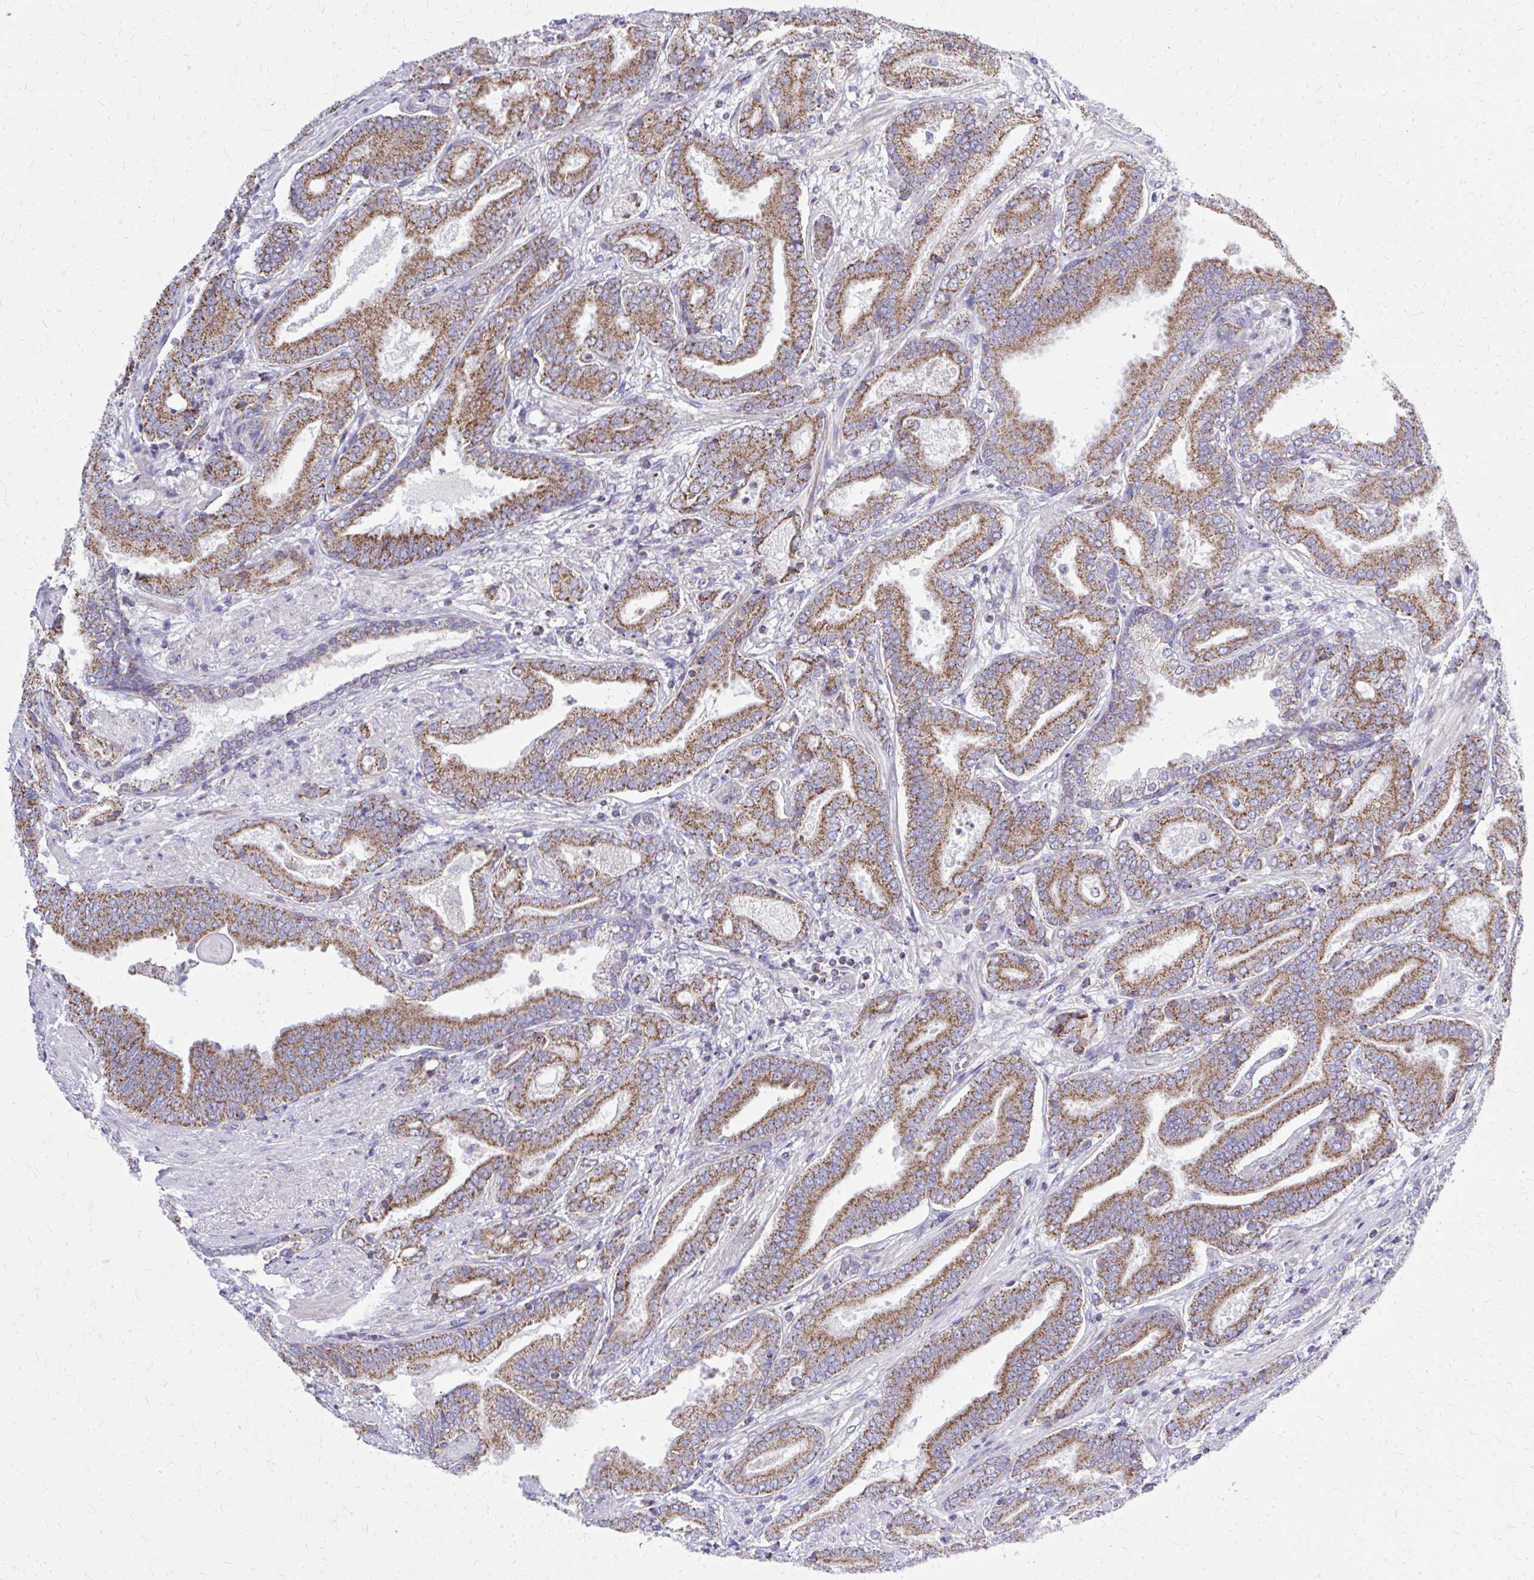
{"staining": {"intensity": "moderate", "quantity": ">75%", "location": "cytoplasmic/membranous"}, "tissue": "prostate cancer", "cell_type": "Tumor cells", "image_type": "cancer", "snomed": [{"axis": "morphology", "description": "Adenocarcinoma, High grade"}, {"axis": "topography", "description": "Prostate"}], "caption": "Tumor cells reveal moderate cytoplasmic/membranous positivity in about >75% of cells in prostate adenocarcinoma (high-grade).", "gene": "ZNF362", "patient": {"sex": "male", "age": 62}}